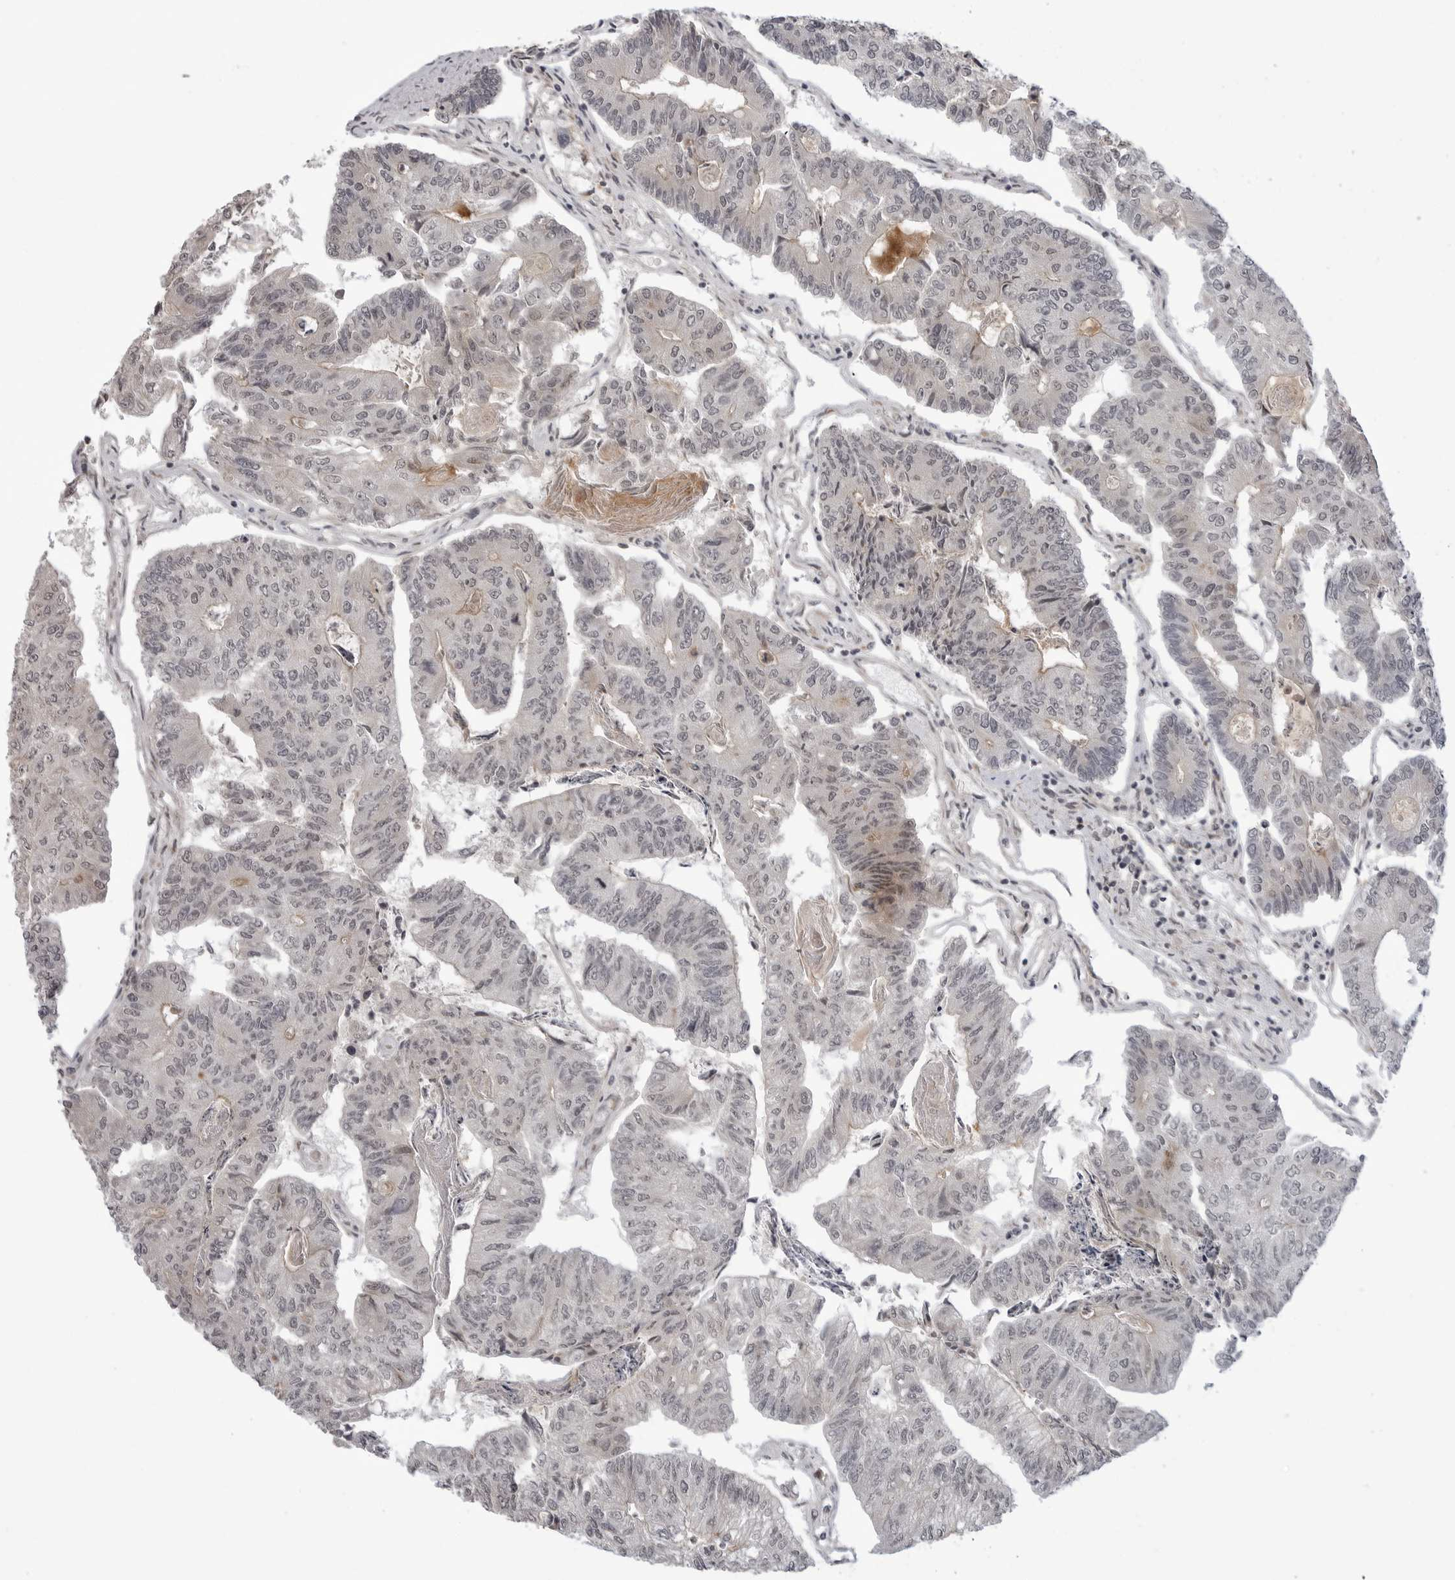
{"staining": {"intensity": "negative", "quantity": "none", "location": "none"}, "tissue": "colorectal cancer", "cell_type": "Tumor cells", "image_type": "cancer", "snomed": [{"axis": "morphology", "description": "Adenocarcinoma, NOS"}, {"axis": "topography", "description": "Colon"}], "caption": "This histopathology image is of colorectal cancer (adenocarcinoma) stained with immunohistochemistry (IHC) to label a protein in brown with the nuclei are counter-stained blue. There is no expression in tumor cells.", "gene": "ADAMTS5", "patient": {"sex": "female", "age": 67}}